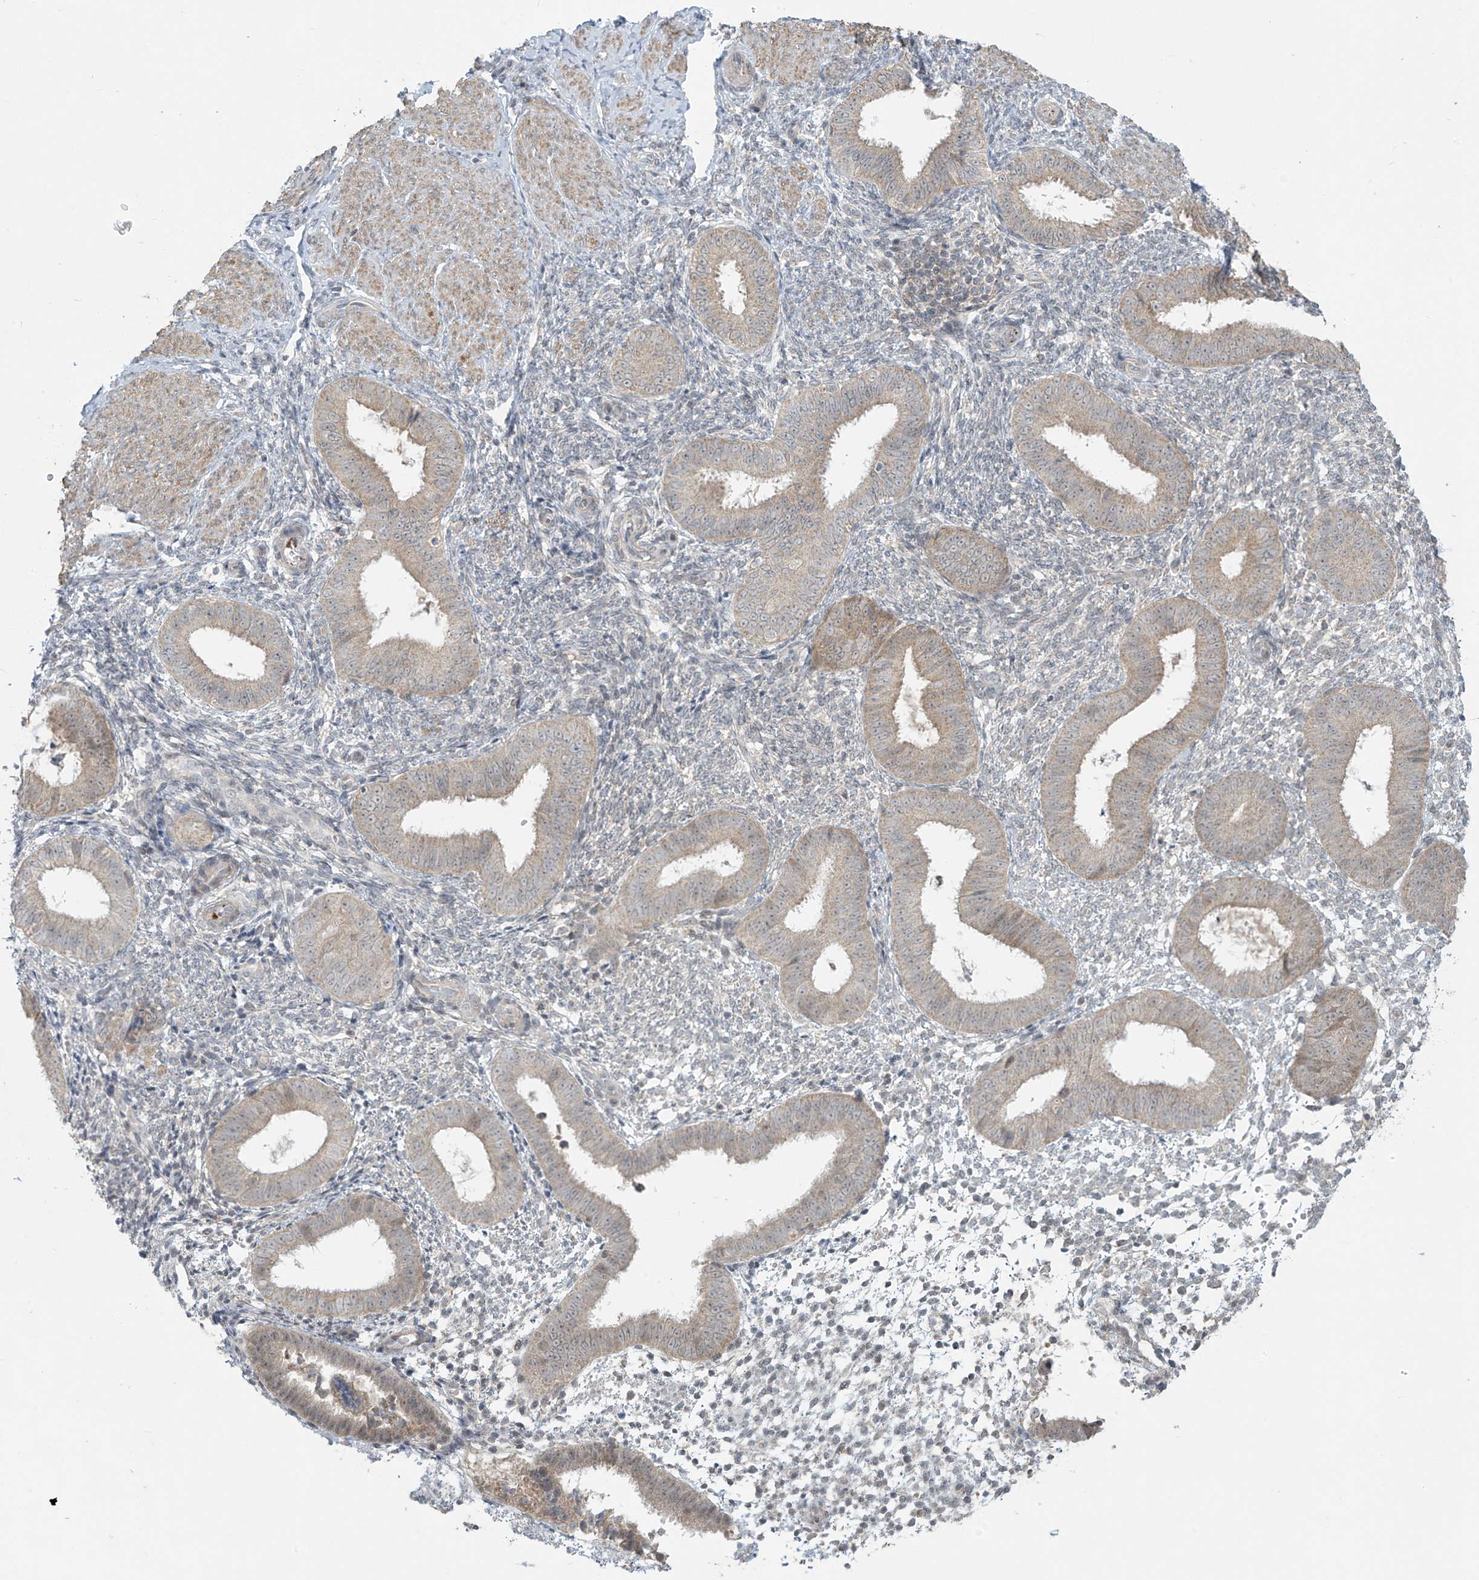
{"staining": {"intensity": "negative", "quantity": "none", "location": "none"}, "tissue": "endometrium", "cell_type": "Cells in endometrial stroma", "image_type": "normal", "snomed": [{"axis": "morphology", "description": "Normal tissue, NOS"}, {"axis": "topography", "description": "Uterus"}, {"axis": "topography", "description": "Endometrium"}], "caption": "The immunohistochemistry (IHC) photomicrograph has no significant positivity in cells in endometrial stroma of endometrium. (DAB immunohistochemistry with hematoxylin counter stain).", "gene": "HDDC2", "patient": {"sex": "female", "age": 48}}